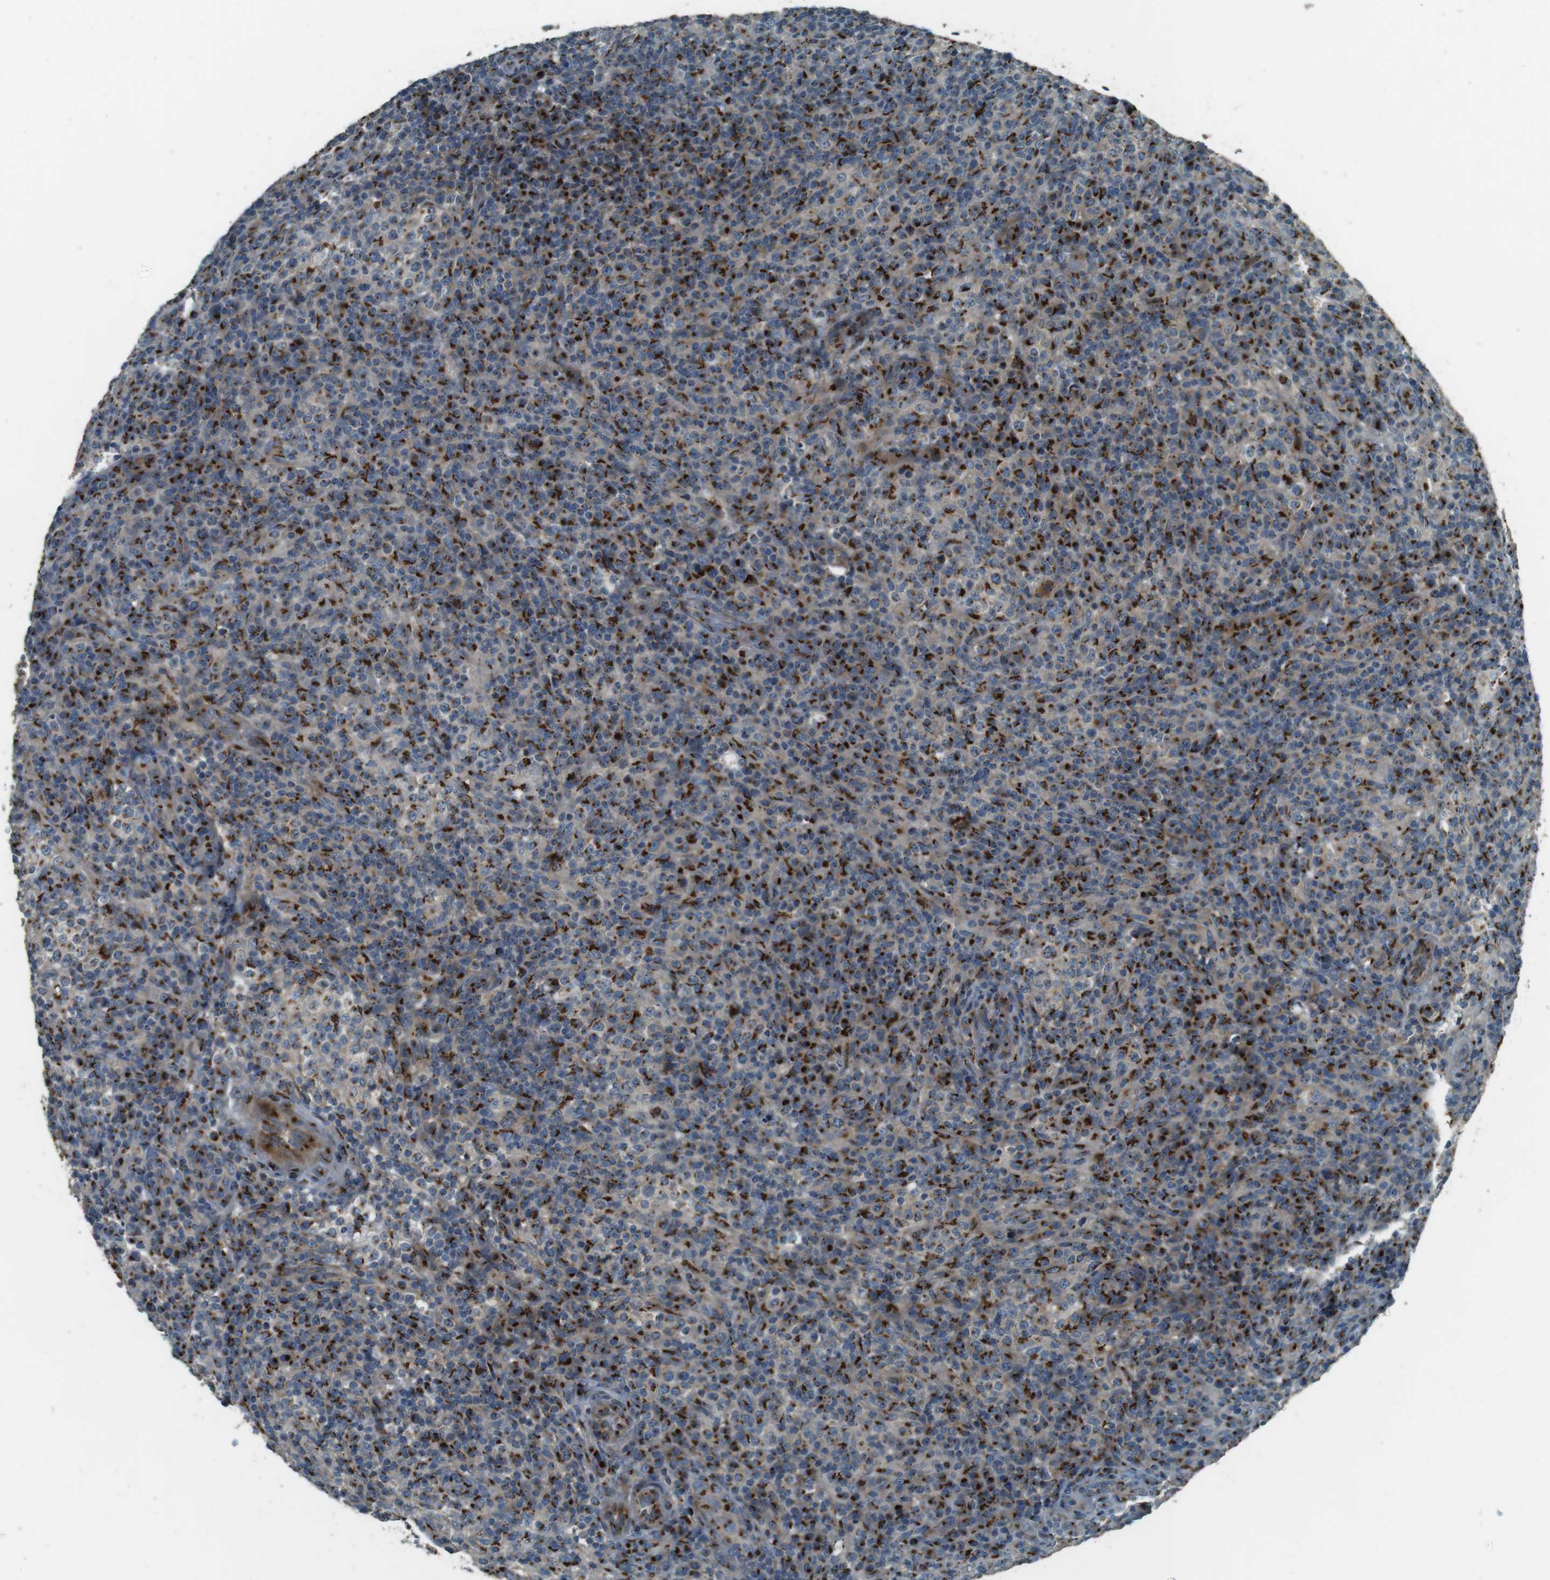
{"staining": {"intensity": "strong", "quantity": ">75%", "location": "cytoplasmic/membranous"}, "tissue": "lymphoma", "cell_type": "Tumor cells", "image_type": "cancer", "snomed": [{"axis": "morphology", "description": "Malignant lymphoma, non-Hodgkin's type, High grade"}, {"axis": "topography", "description": "Lymph node"}], "caption": "A high-resolution micrograph shows immunohistochemistry staining of lymphoma, which reveals strong cytoplasmic/membranous positivity in approximately >75% of tumor cells.", "gene": "TMEM115", "patient": {"sex": "female", "age": 76}}